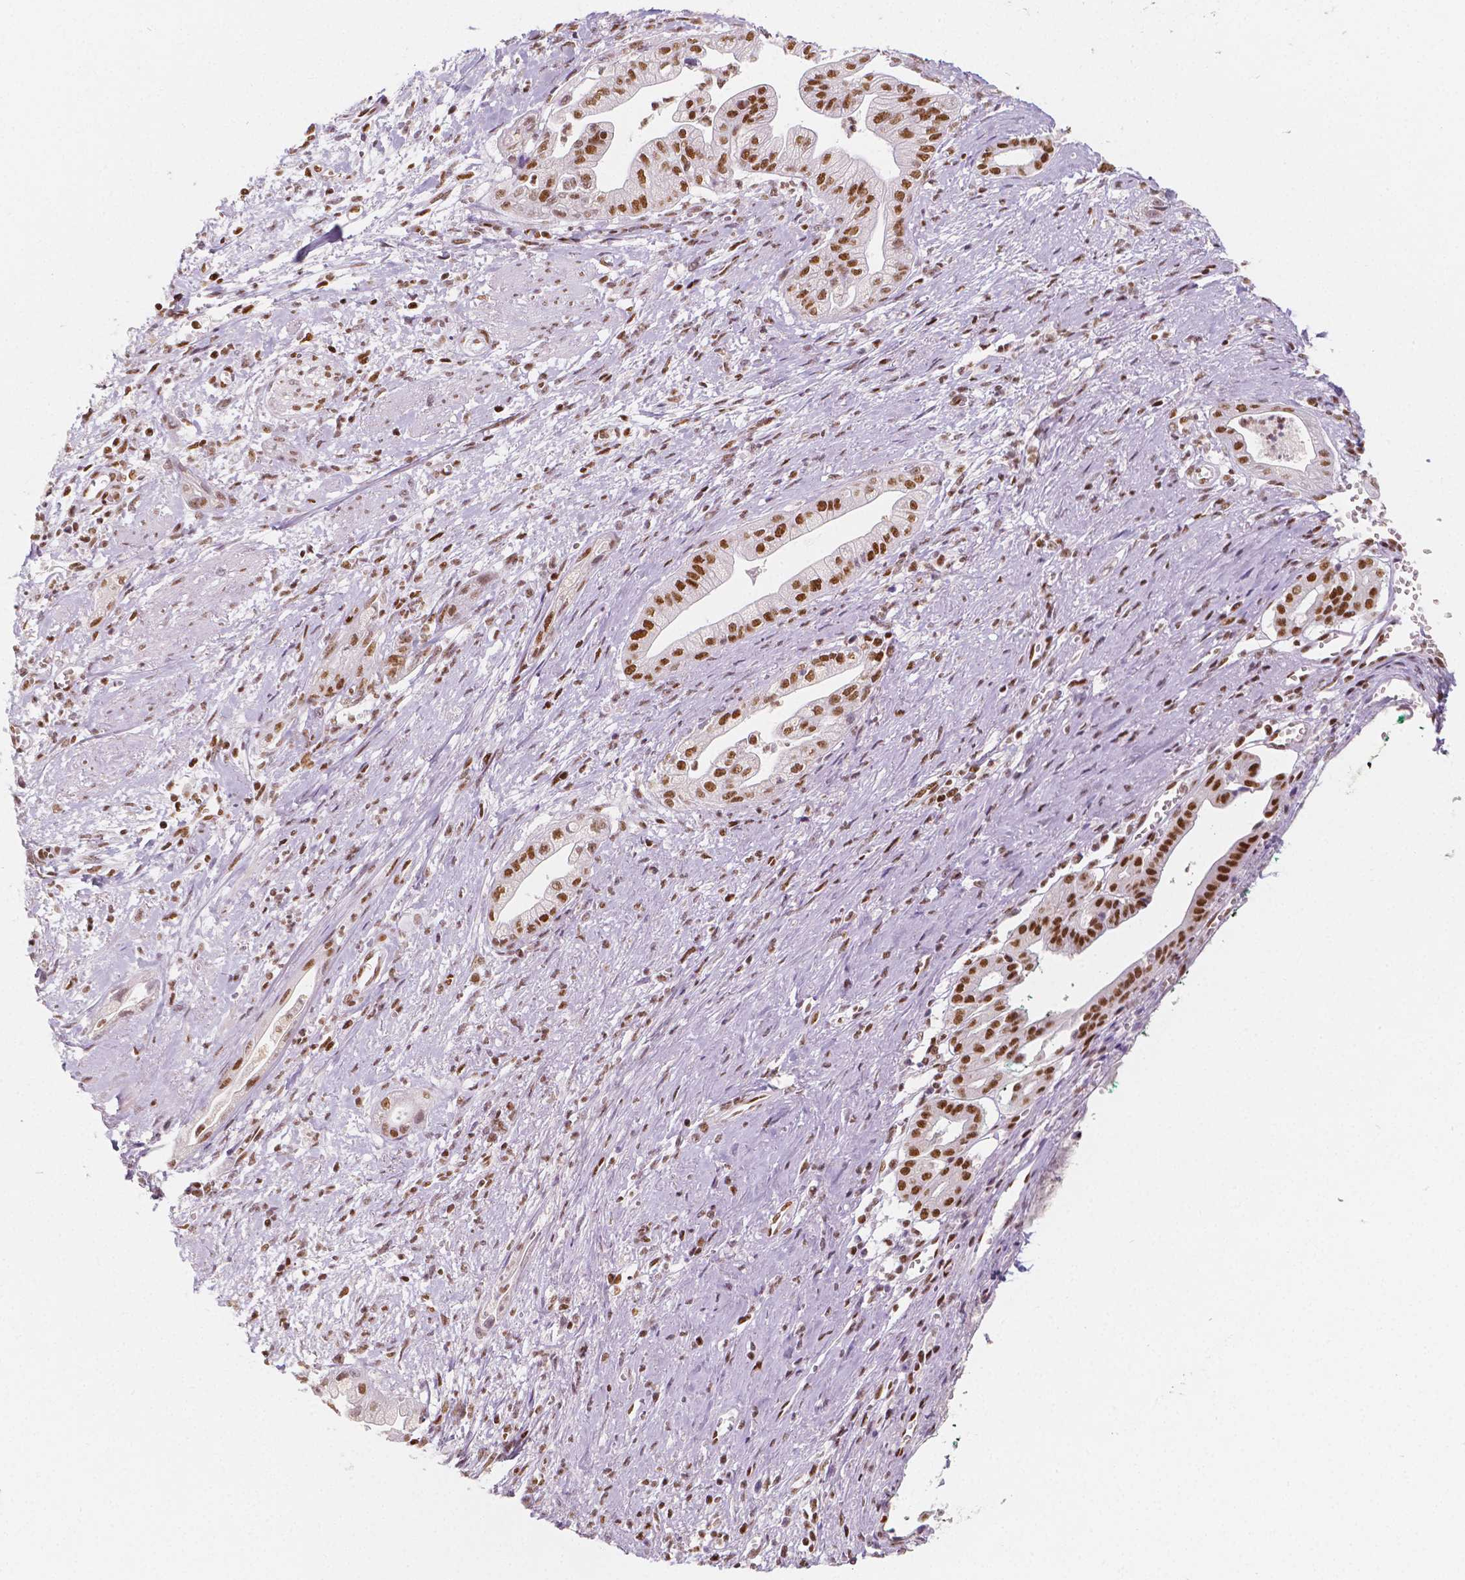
{"staining": {"intensity": "strong", "quantity": ">75%", "location": "nuclear"}, "tissue": "pancreatic cancer", "cell_type": "Tumor cells", "image_type": "cancer", "snomed": [{"axis": "morphology", "description": "Normal tissue, NOS"}, {"axis": "morphology", "description": "Adenocarcinoma, NOS"}, {"axis": "topography", "description": "Lymph node"}, {"axis": "topography", "description": "Pancreas"}], "caption": "About >75% of tumor cells in human pancreatic cancer reveal strong nuclear protein expression as visualized by brown immunohistochemical staining.", "gene": "HDAC1", "patient": {"sex": "female", "age": 58}}